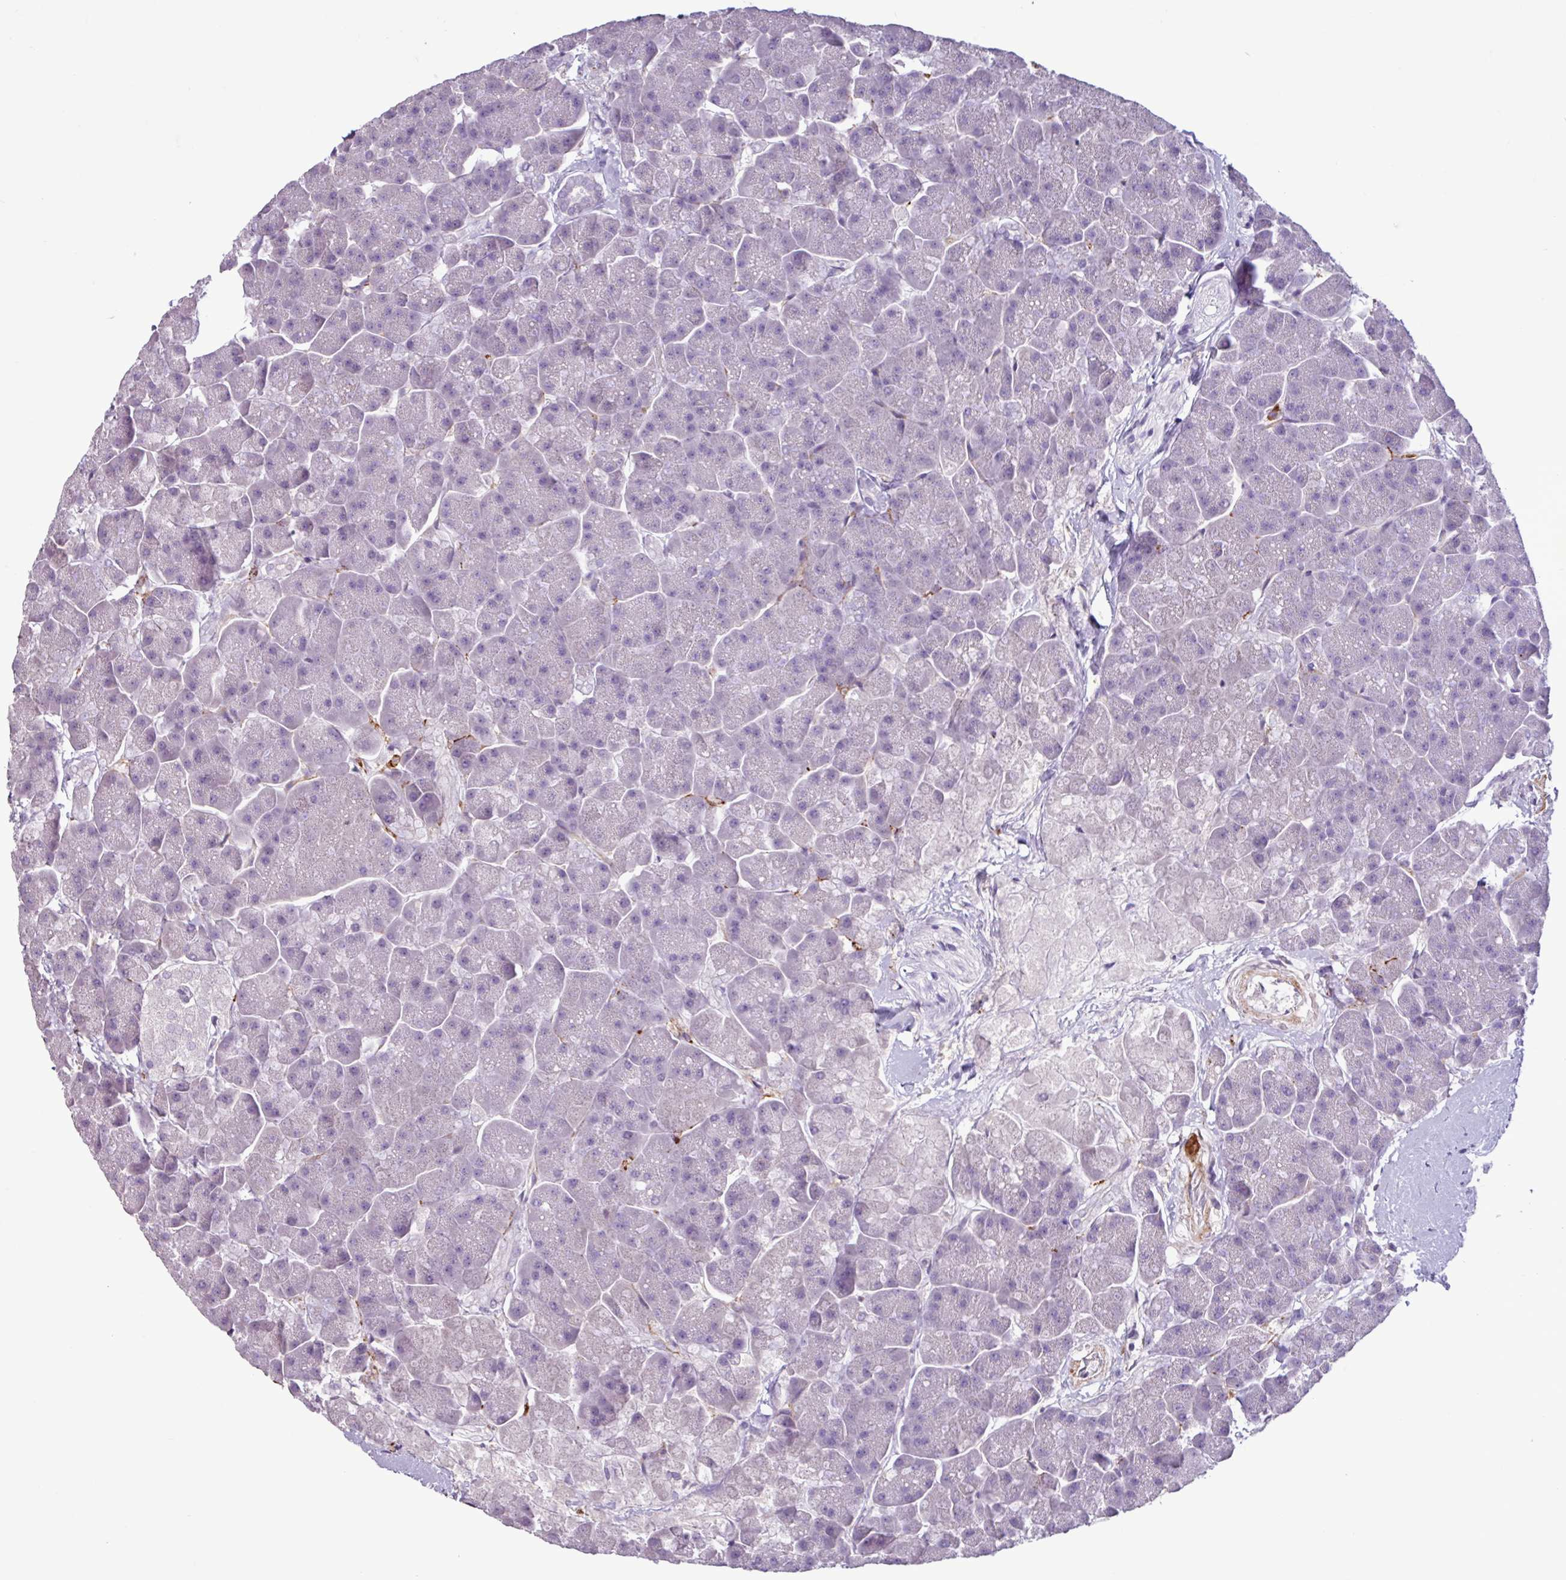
{"staining": {"intensity": "negative", "quantity": "none", "location": "none"}, "tissue": "pancreas", "cell_type": "Exocrine glandular cells", "image_type": "normal", "snomed": [{"axis": "morphology", "description": "Normal tissue, NOS"}, {"axis": "topography", "description": "Pancreas"}, {"axis": "topography", "description": "Peripheral nerve tissue"}], "caption": "Immunohistochemical staining of benign pancreas displays no significant positivity in exocrine glandular cells. (DAB (3,3'-diaminobenzidine) immunohistochemistry (IHC) visualized using brightfield microscopy, high magnification).", "gene": "C9orf24", "patient": {"sex": "male", "age": 54}}